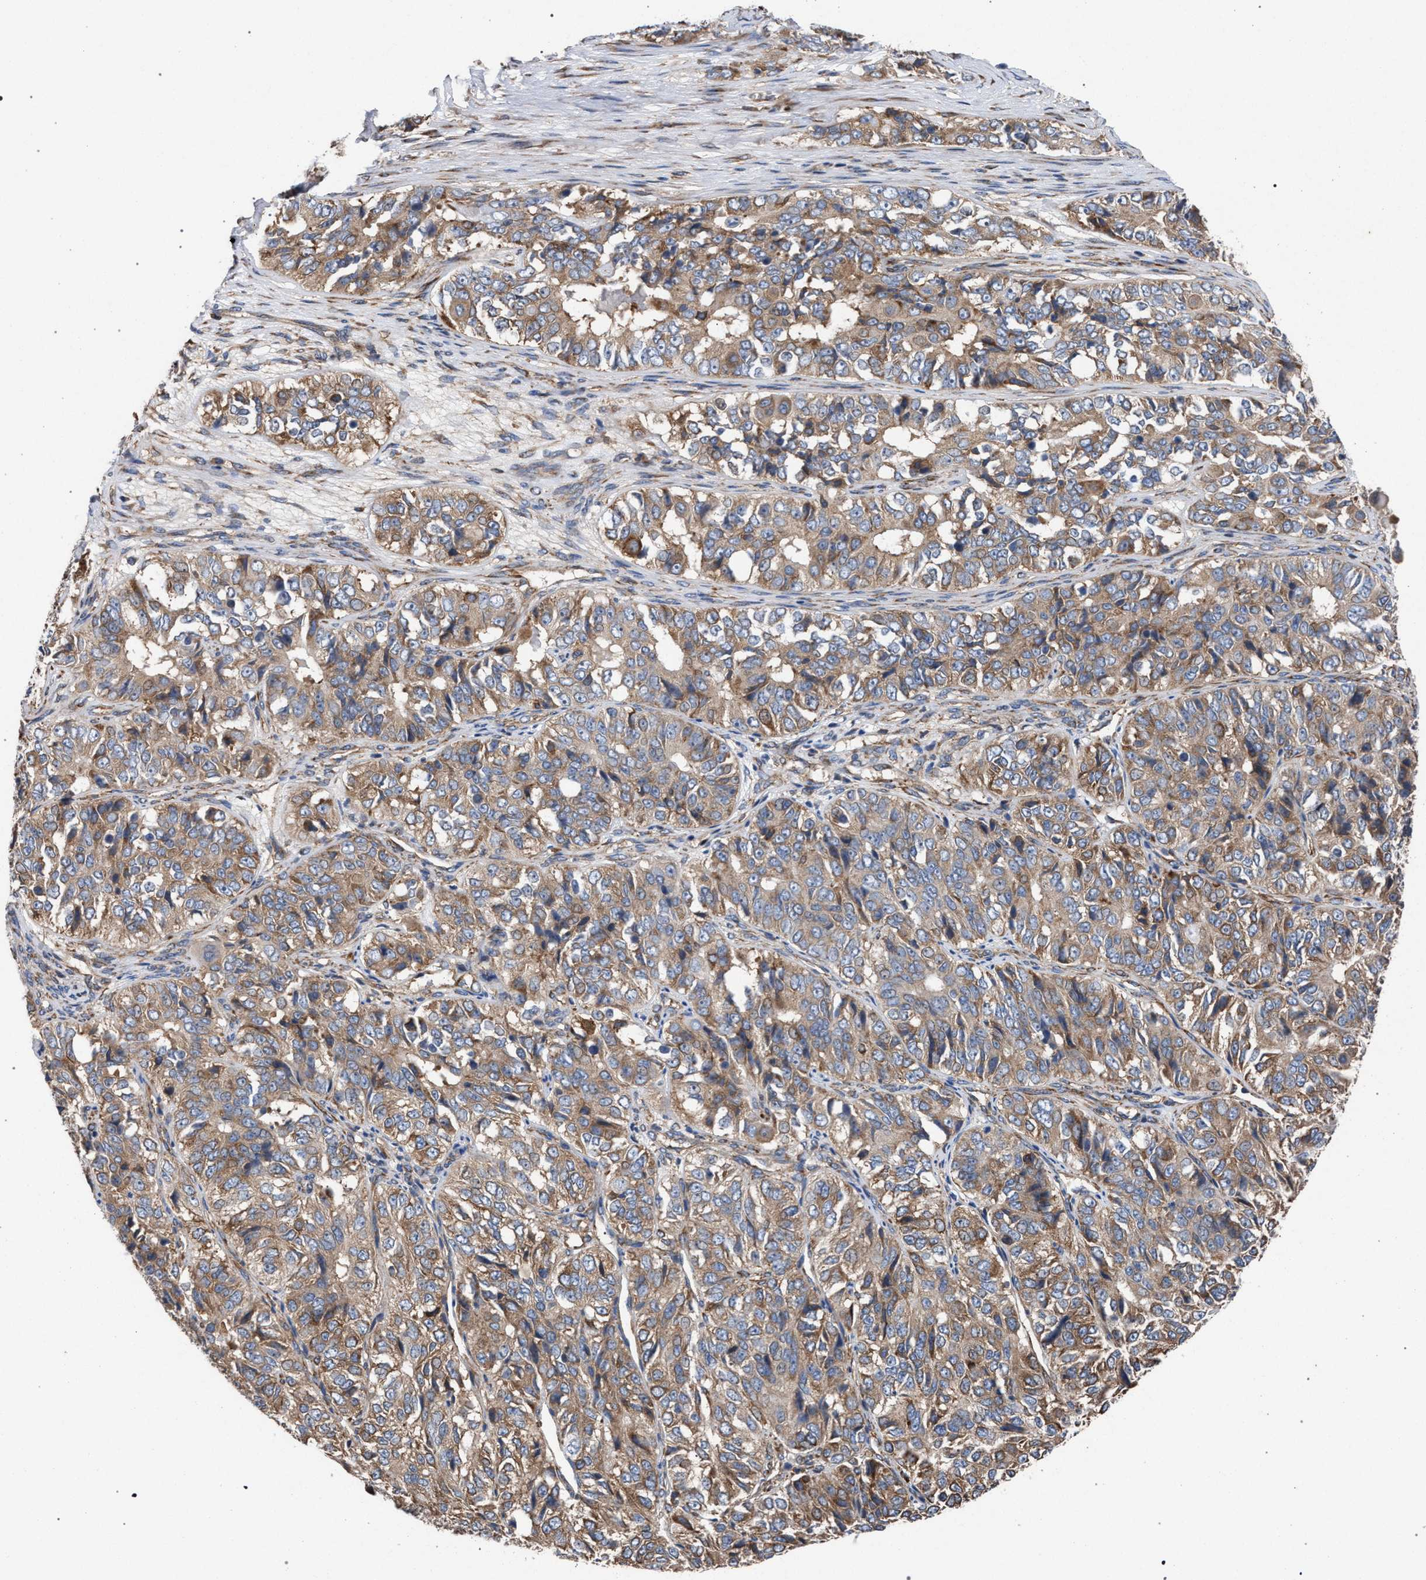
{"staining": {"intensity": "moderate", "quantity": ">75%", "location": "cytoplasmic/membranous"}, "tissue": "ovarian cancer", "cell_type": "Tumor cells", "image_type": "cancer", "snomed": [{"axis": "morphology", "description": "Carcinoma, endometroid"}, {"axis": "topography", "description": "Ovary"}], "caption": "An IHC histopathology image of neoplastic tissue is shown. Protein staining in brown labels moderate cytoplasmic/membranous positivity in ovarian cancer (endometroid carcinoma) within tumor cells.", "gene": "CDR2L", "patient": {"sex": "female", "age": 51}}